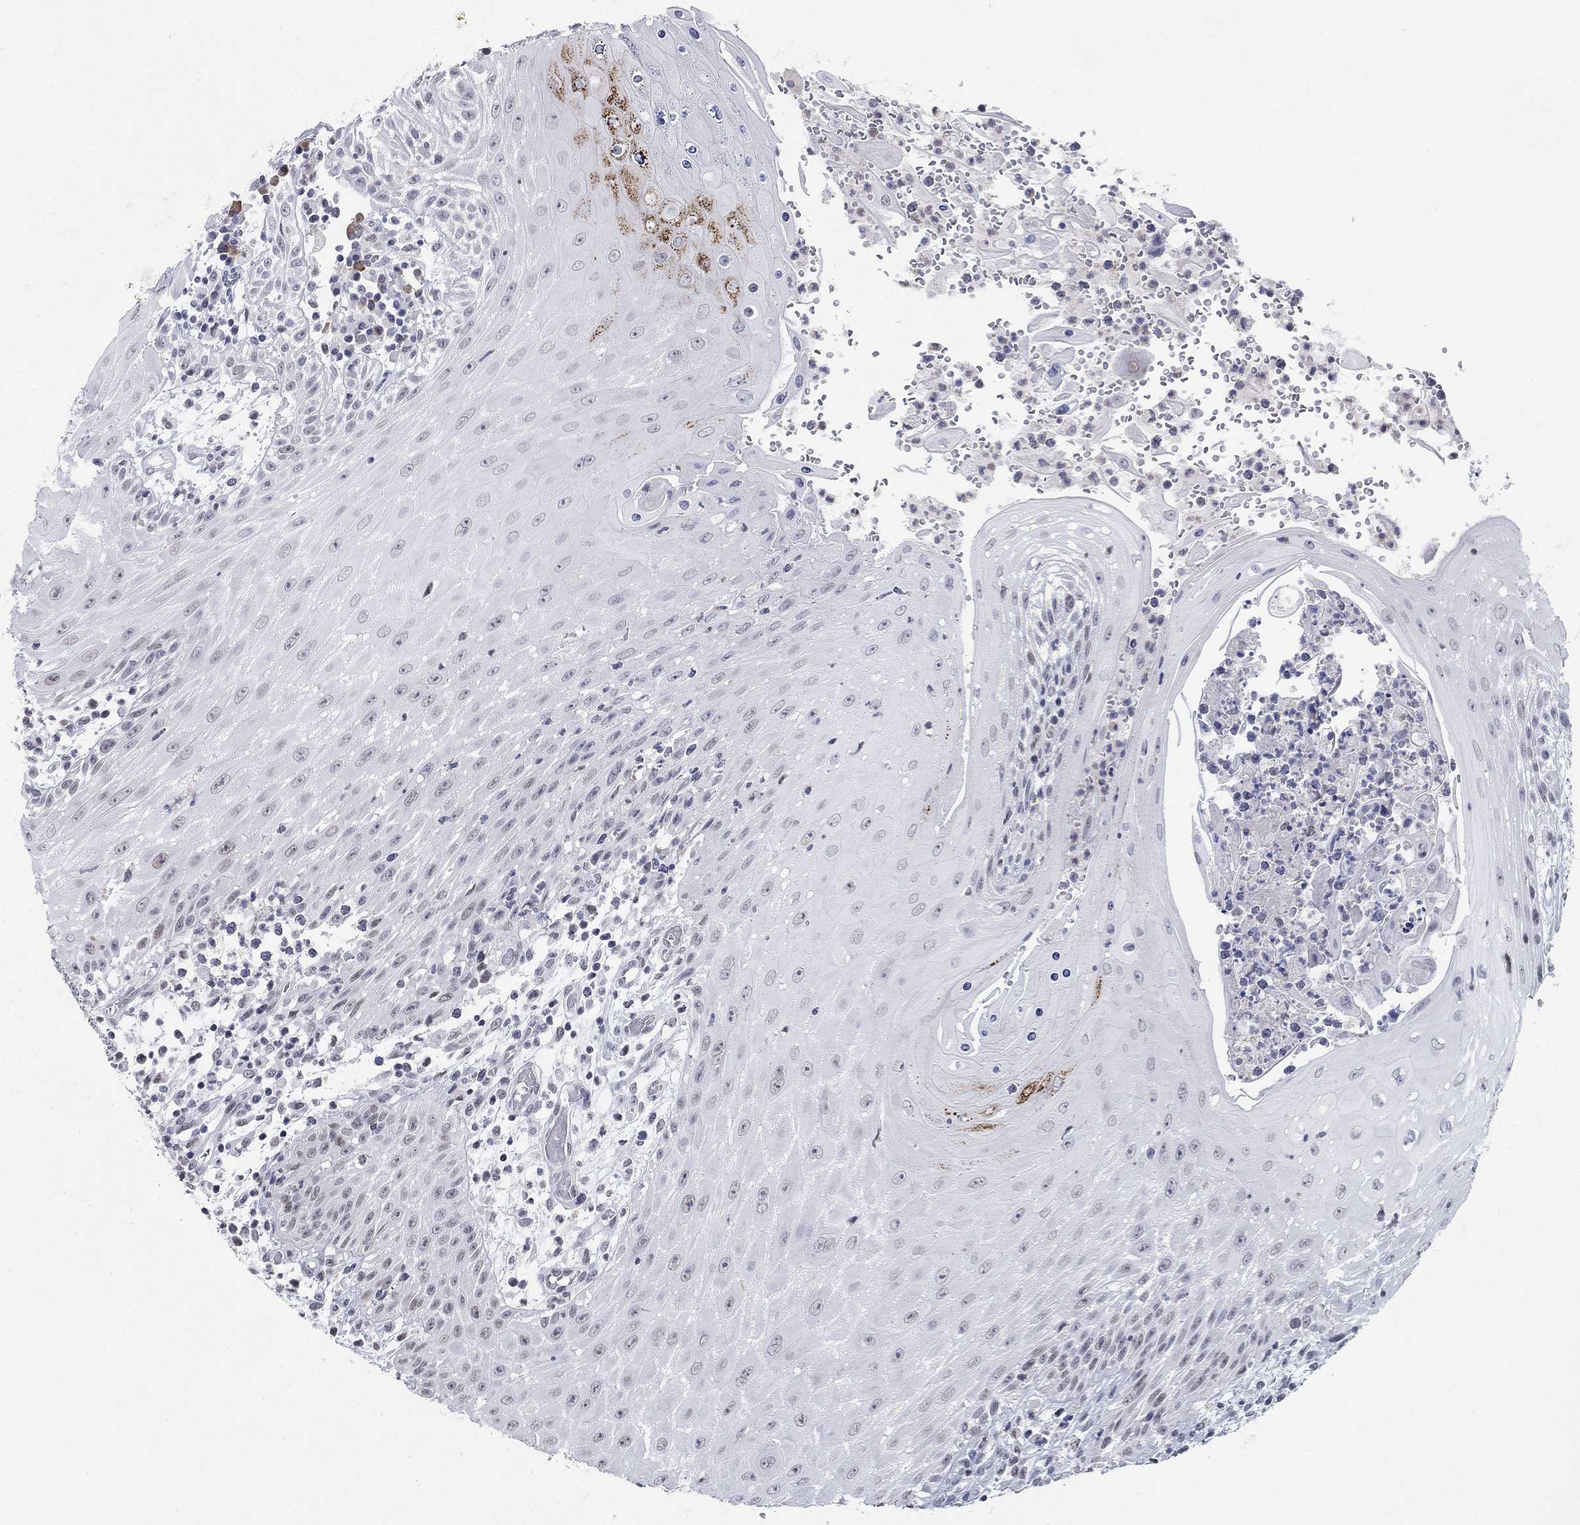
{"staining": {"intensity": "negative", "quantity": "none", "location": "none"}, "tissue": "head and neck cancer", "cell_type": "Tumor cells", "image_type": "cancer", "snomed": [{"axis": "morphology", "description": "Squamous cell carcinoma, NOS"}, {"axis": "topography", "description": "Oral tissue"}, {"axis": "topography", "description": "Head-Neck"}], "caption": "Immunohistochemistry image of neoplastic tissue: head and neck squamous cell carcinoma stained with DAB displays no significant protein positivity in tumor cells.", "gene": "BHLHE22", "patient": {"sex": "male", "age": 58}}